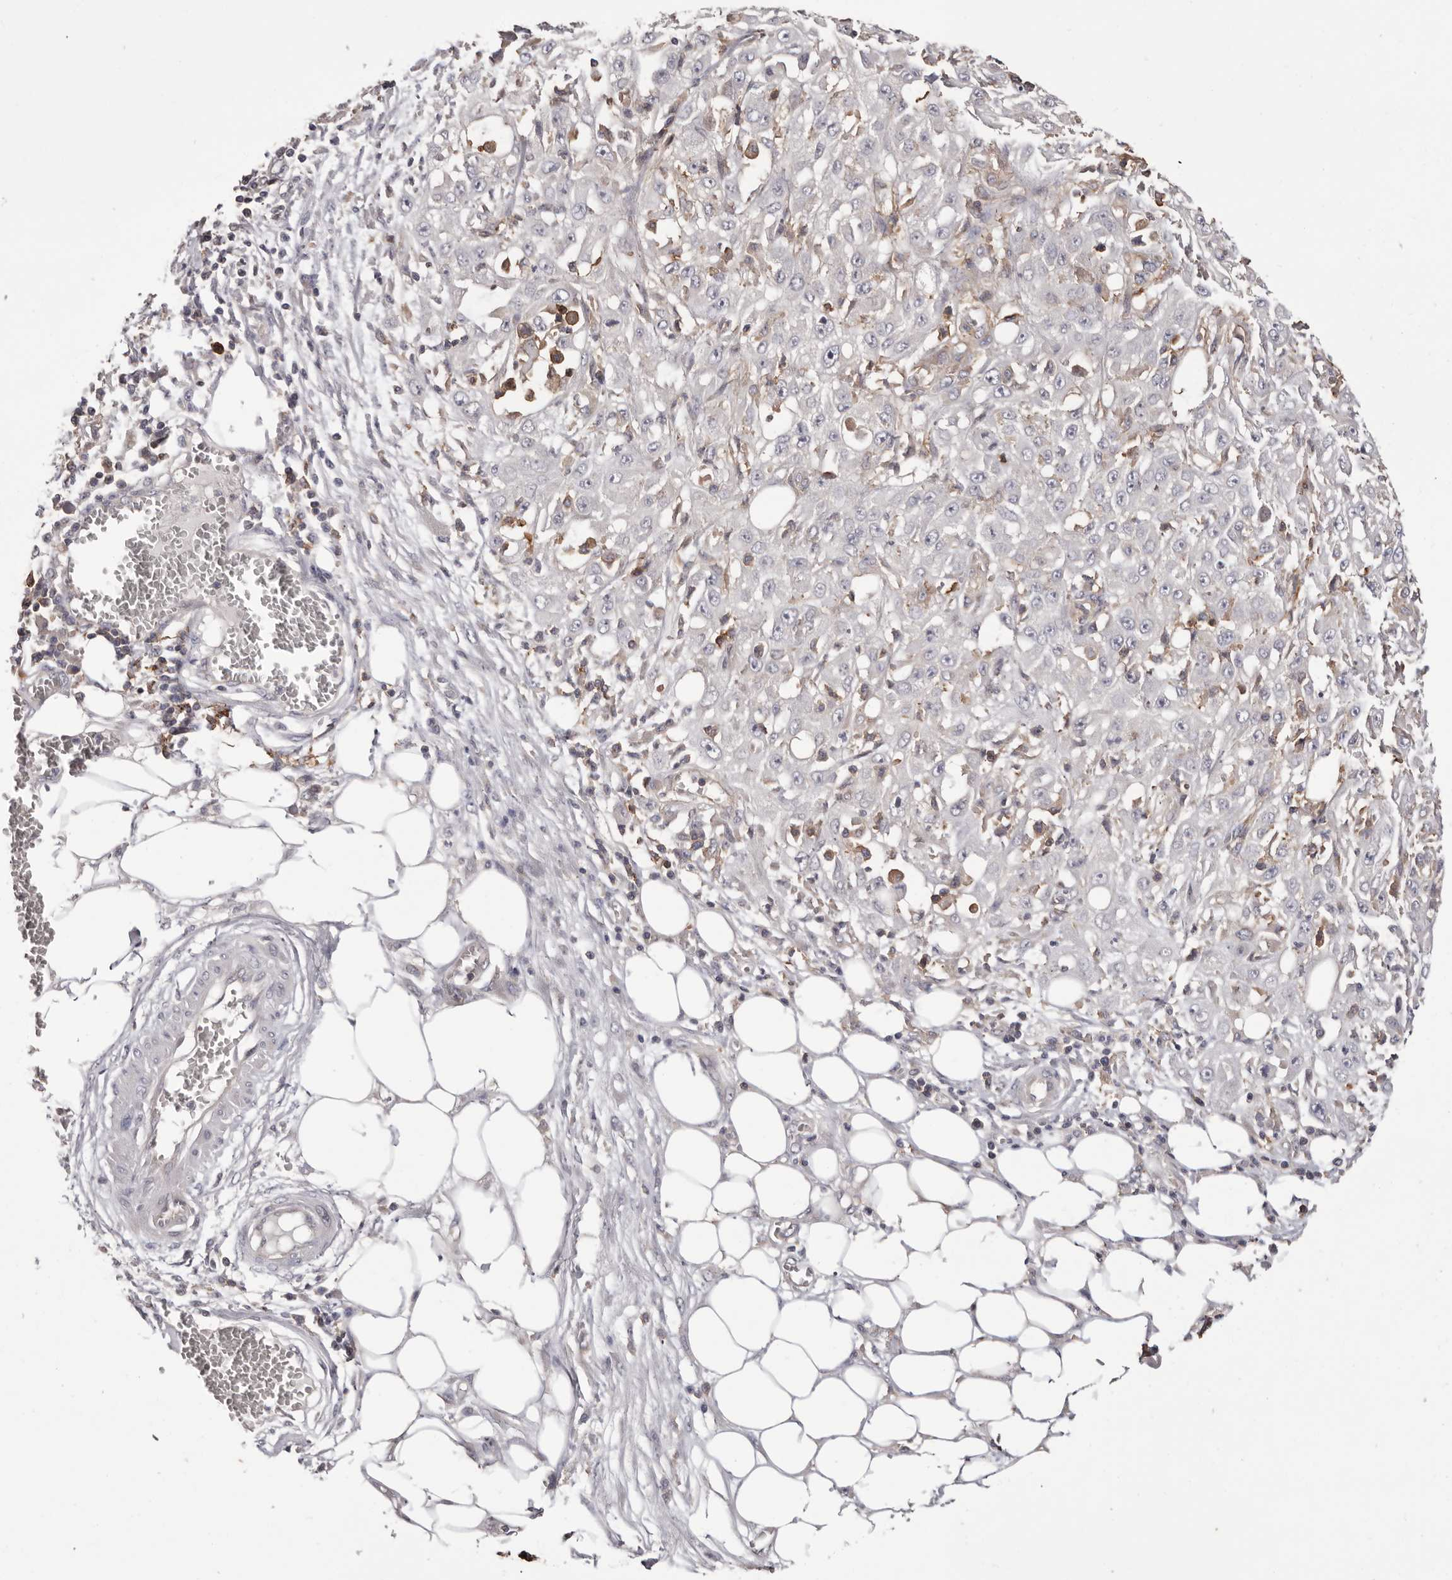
{"staining": {"intensity": "negative", "quantity": "none", "location": "none"}, "tissue": "skin cancer", "cell_type": "Tumor cells", "image_type": "cancer", "snomed": [{"axis": "morphology", "description": "Squamous cell carcinoma, NOS"}, {"axis": "morphology", "description": "Squamous cell carcinoma, metastatic, NOS"}, {"axis": "topography", "description": "Skin"}, {"axis": "topography", "description": "Lymph node"}], "caption": "Squamous cell carcinoma (skin) was stained to show a protein in brown. There is no significant expression in tumor cells. Brightfield microscopy of IHC stained with DAB (3,3'-diaminobenzidine) (brown) and hematoxylin (blue), captured at high magnification.", "gene": "MMACHC", "patient": {"sex": "male", "age": 75}}